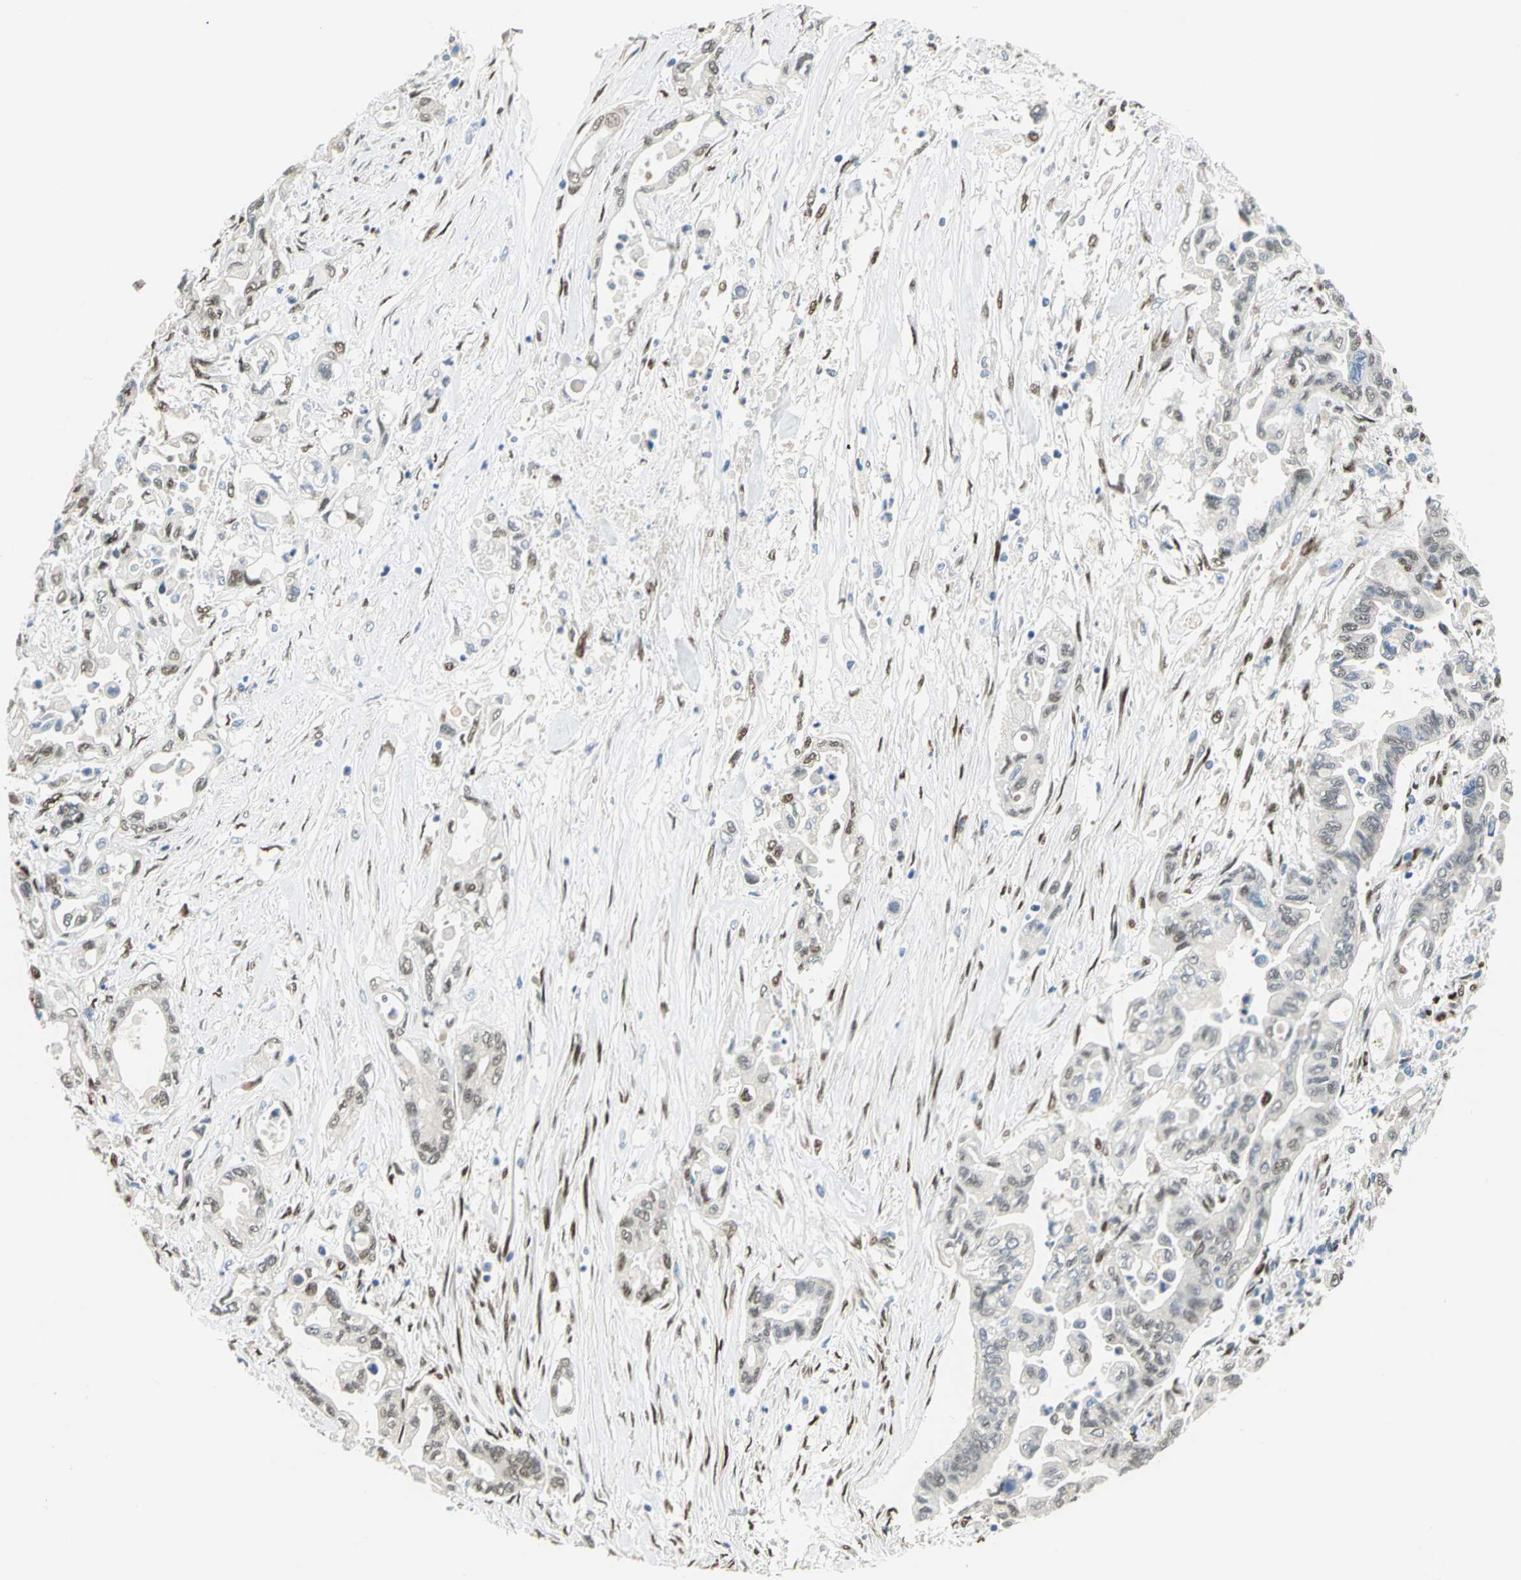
{"staining": {"intensity": "weak", "quantity": "25%-75%", "location": "cytoplasmic/membranous,nuclear"}, "tissue": "pancreatic cancer", "cell_type": "Tumor cells", "image_type": "cancer", "snomed": [{"axis": "morphology", "description": "Adenocarcinoma, NOS"}, {"axis": "topography", "description": "Pancreas"}], "caption": "Protein positivity by immunohistochemistry (IHC) shows weak cytoplasmic/membranous and nuclear staining in about 25%-75% of tumor cells in pancreatic adenocarcinoma. (brown staining indicates protein expression, while blue staining denotes nuclei).", "gene": "RBFOX2", "patient": {"sex": "female", "age": 57}}